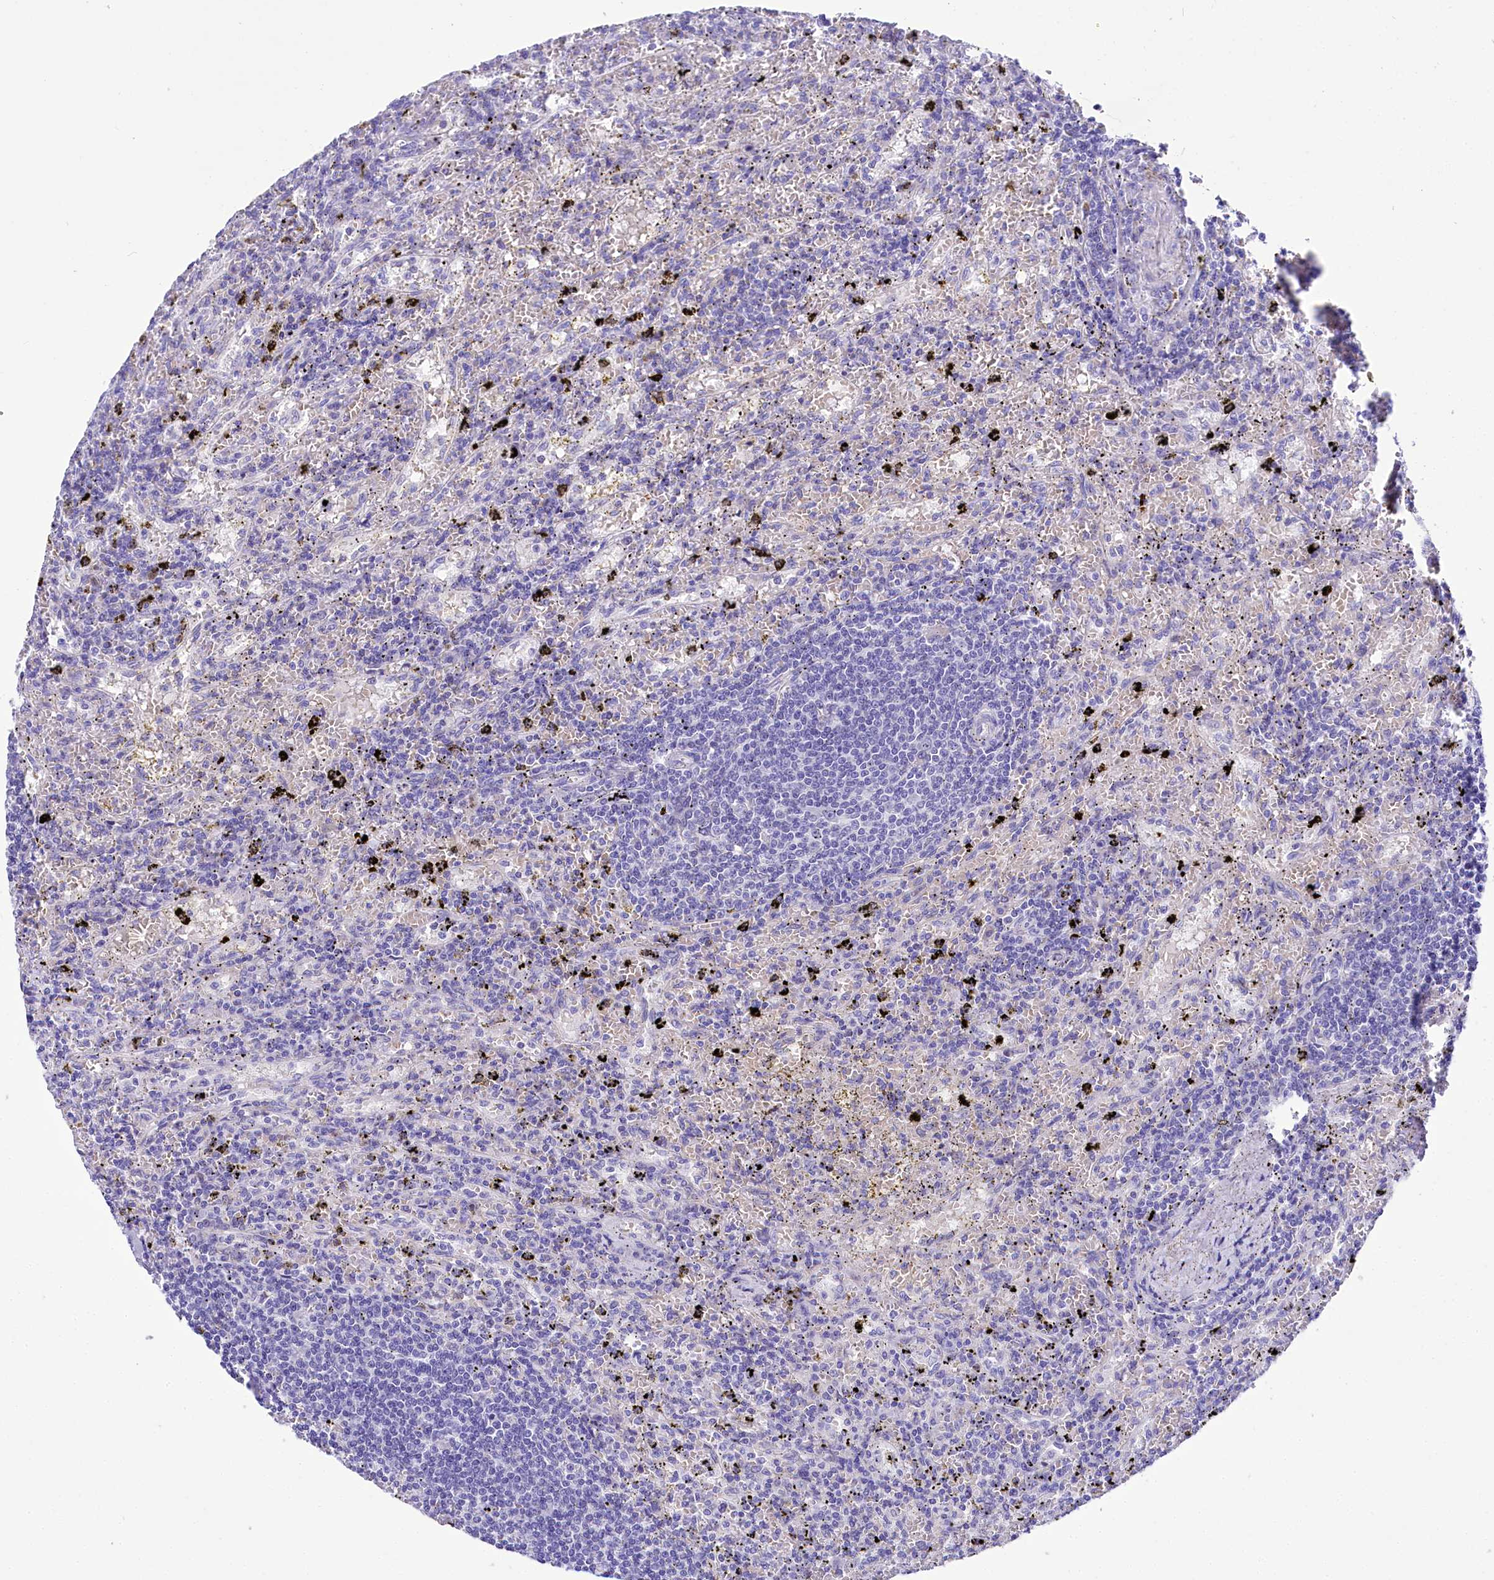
{"staining": {"intensity": "negative", "quantity": "none", "location": "none"}, "tissue": "lymphoma", "cell_type": "Tumor cells", "image_type": "cancer", "snomed": [{"axis": "morphology", "description": "Malignant lymphoma, non-Hodgkin's type, Low grade"}, {"axis": "topography", "description": "Spleen"}], "caption": "A high-resolution image shows immunohistochemistry (IHC) staining of lymphoma, which shows no significant positivity in tumor cells. The staining is performed using DAB brown chromogen with nuclei counter-stained in using hematoxylin.", "gene": "TTC36", "patient": {"sex": "male", "age": 76}}